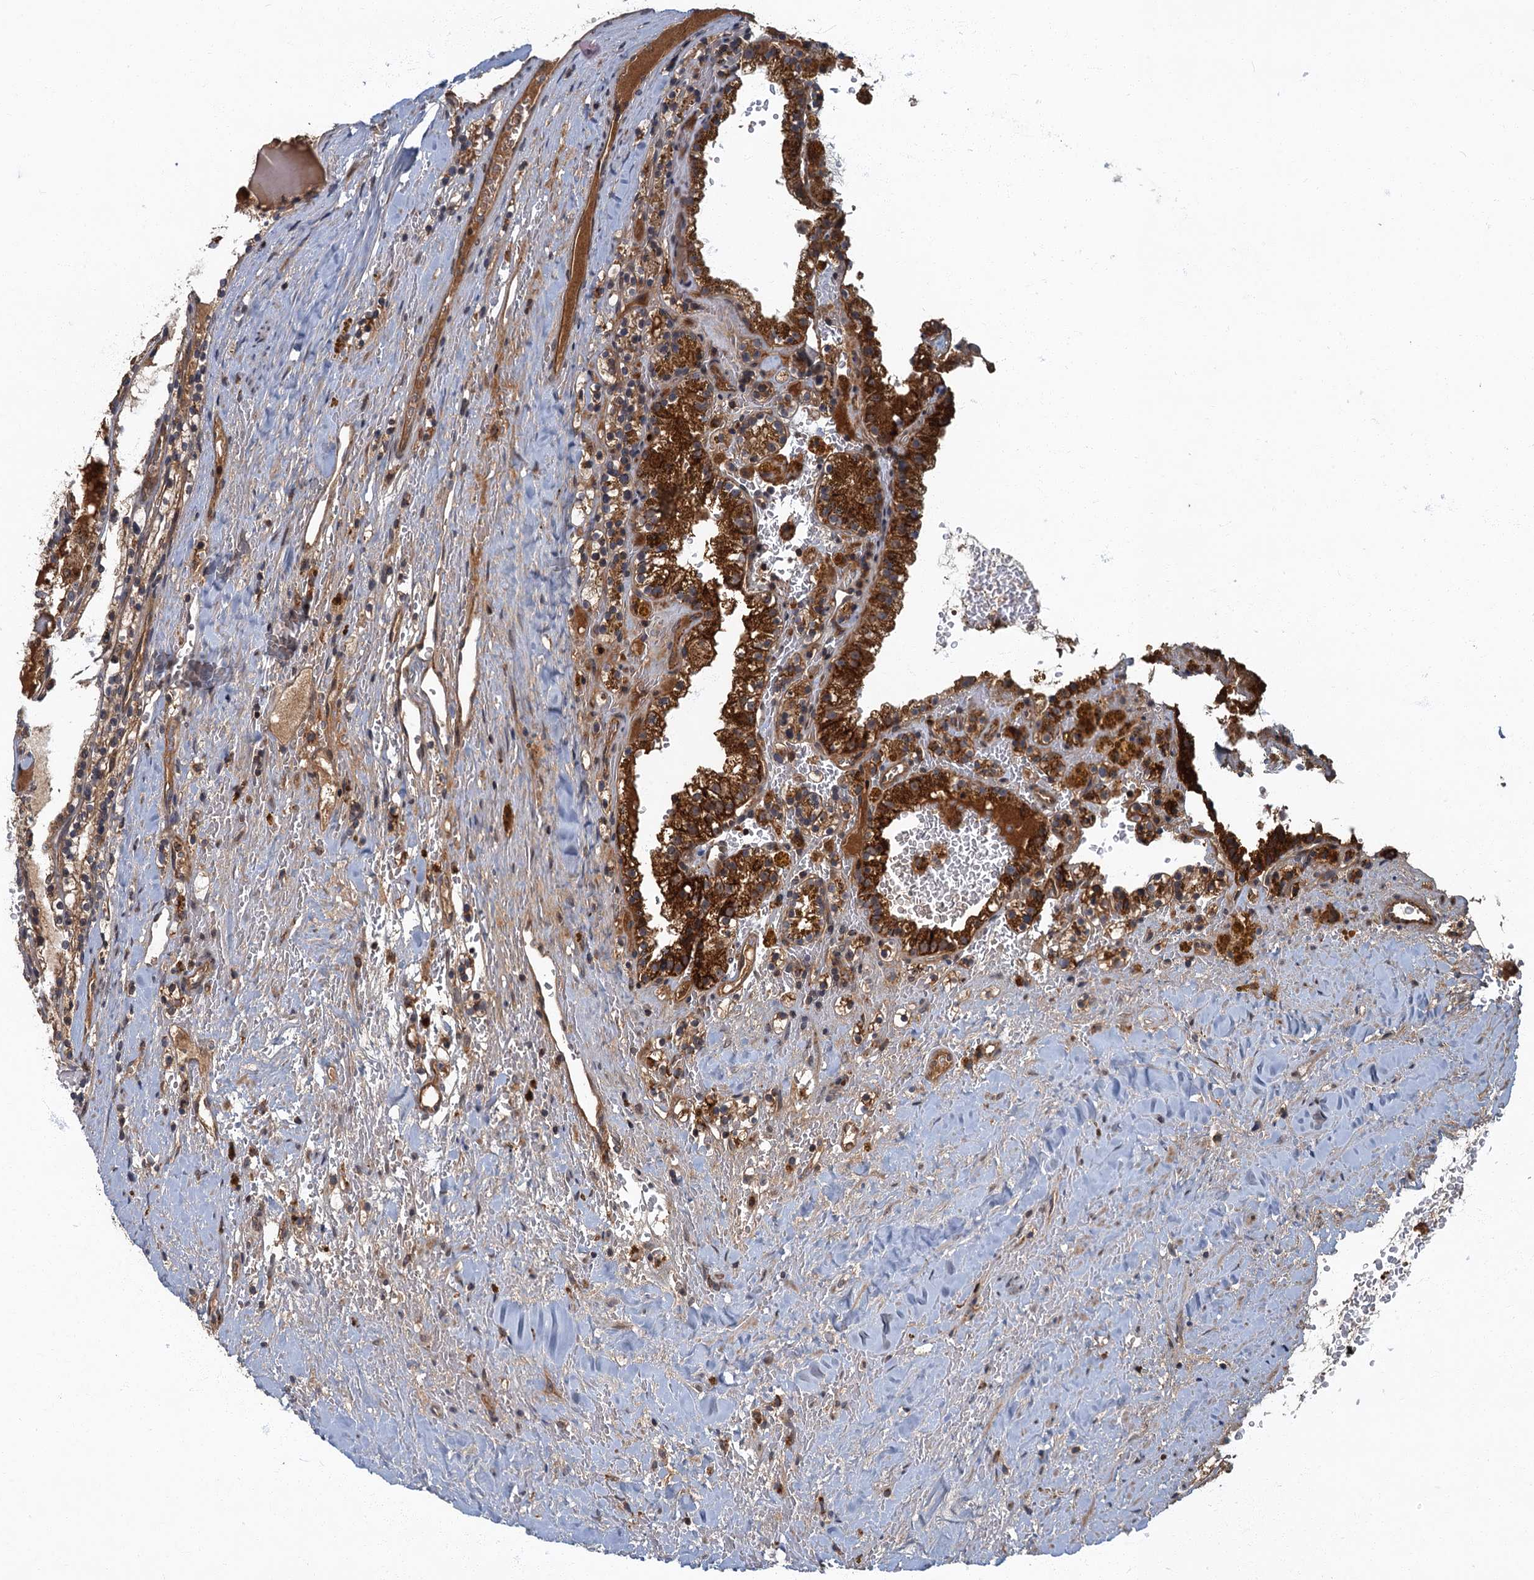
{"staining": {"intensity": "strong", "quantity": ">75%", "location": "cytoplasmic/membranous"}, "tissue": "renal cancer", "cell_type": "Tumor cells", "image_type": "cancer", "snomed": [{"axis": "morphology", "description": "Adenocarcinoma, NOS"}, {"axis": "topography", "description": "Kidney"}], "caption": "A brown stain labels strong cytoplasmic/membranous positivity of a protein in human renal cancer (adenocarcinoma) tumor cells. Nuclei are stained in blue.", "gene": "SLC11A2", "patient": {"sex": "female", "age": 56}}